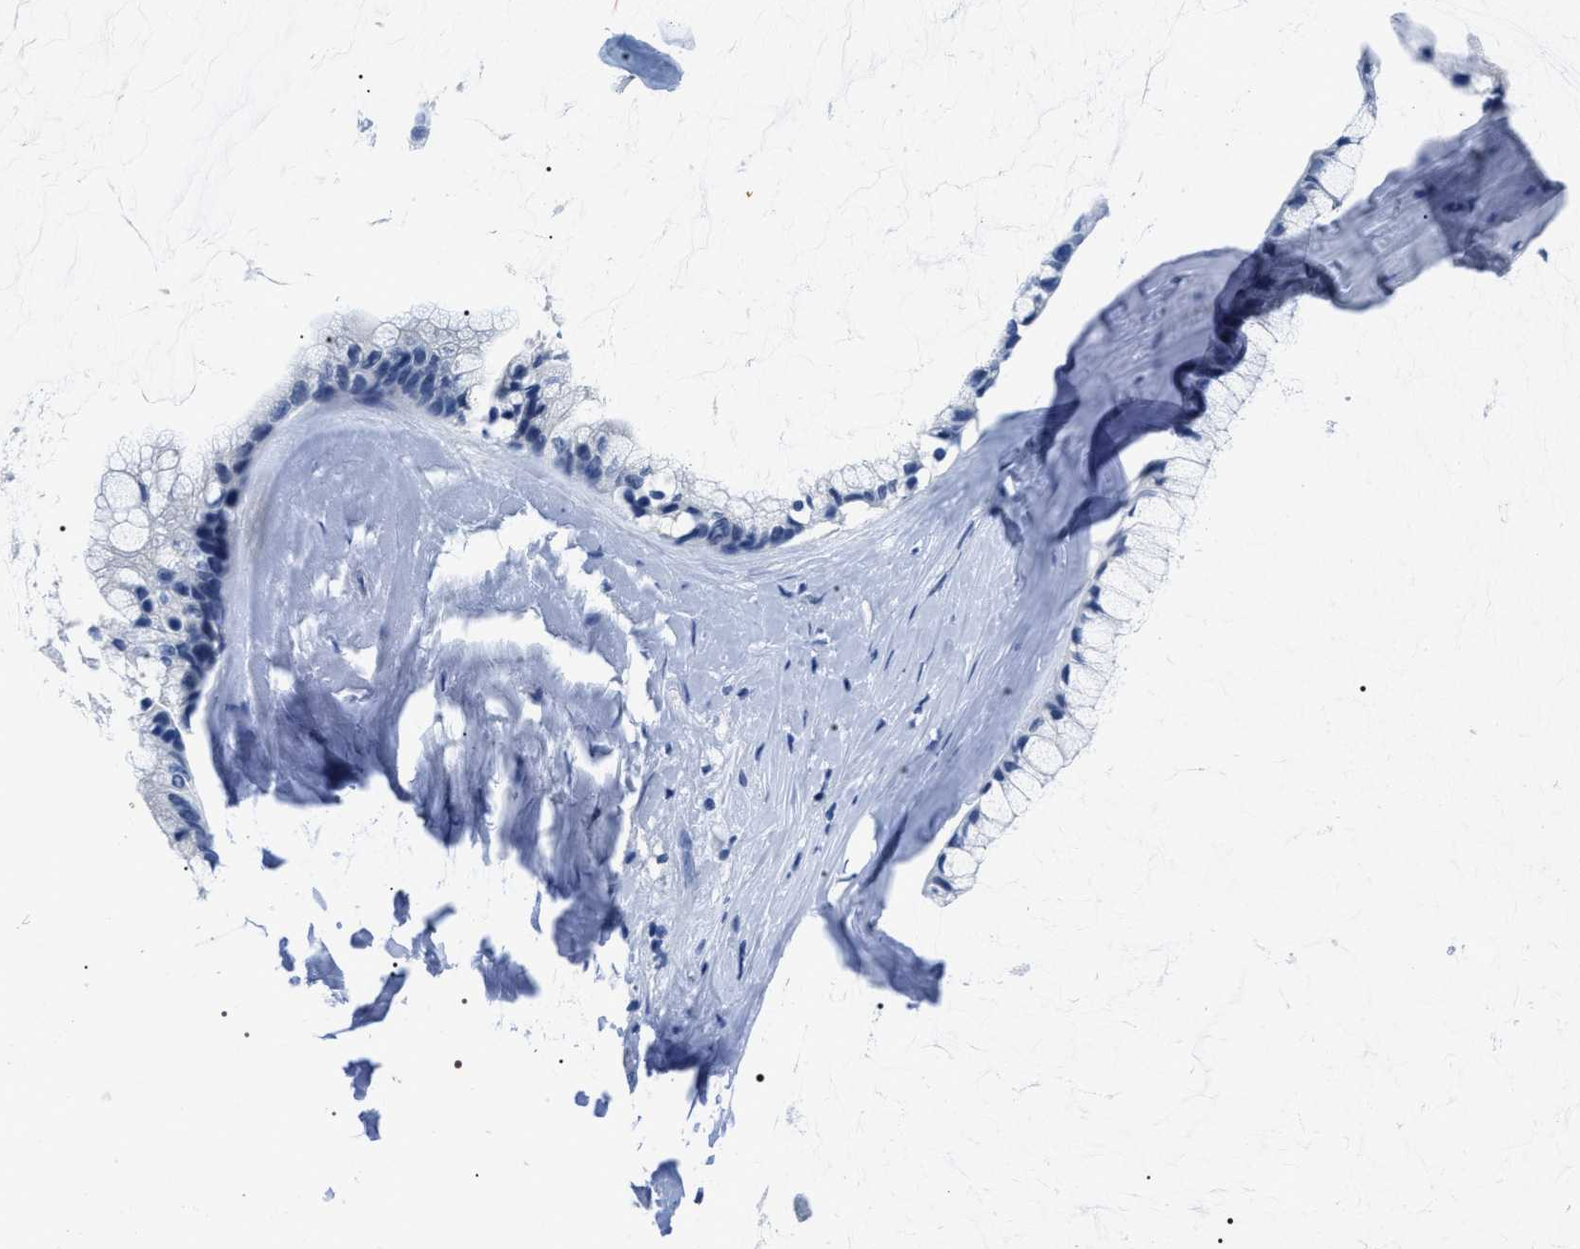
{"staining": {"intensity": "negative", "quantity": "none", "location": "none"}, "tissue": "ovarian cancer", "cell_type": "Tumor cells", "image_type": "cancer", "snomed": [{"axis": "morphology", "description": "Cystadenocarcinoma, mucinous, NOS"}, {"axis": "topography", "description": "Ovary"}], "caption": "Human ovarian cancer (mucinous cystadenocarcinoma) stained for a protein using immunohistochemistry displays no expression in tumor cells.", "gene": "ADH4", "patient": {"sex": "female", "age": 39}}